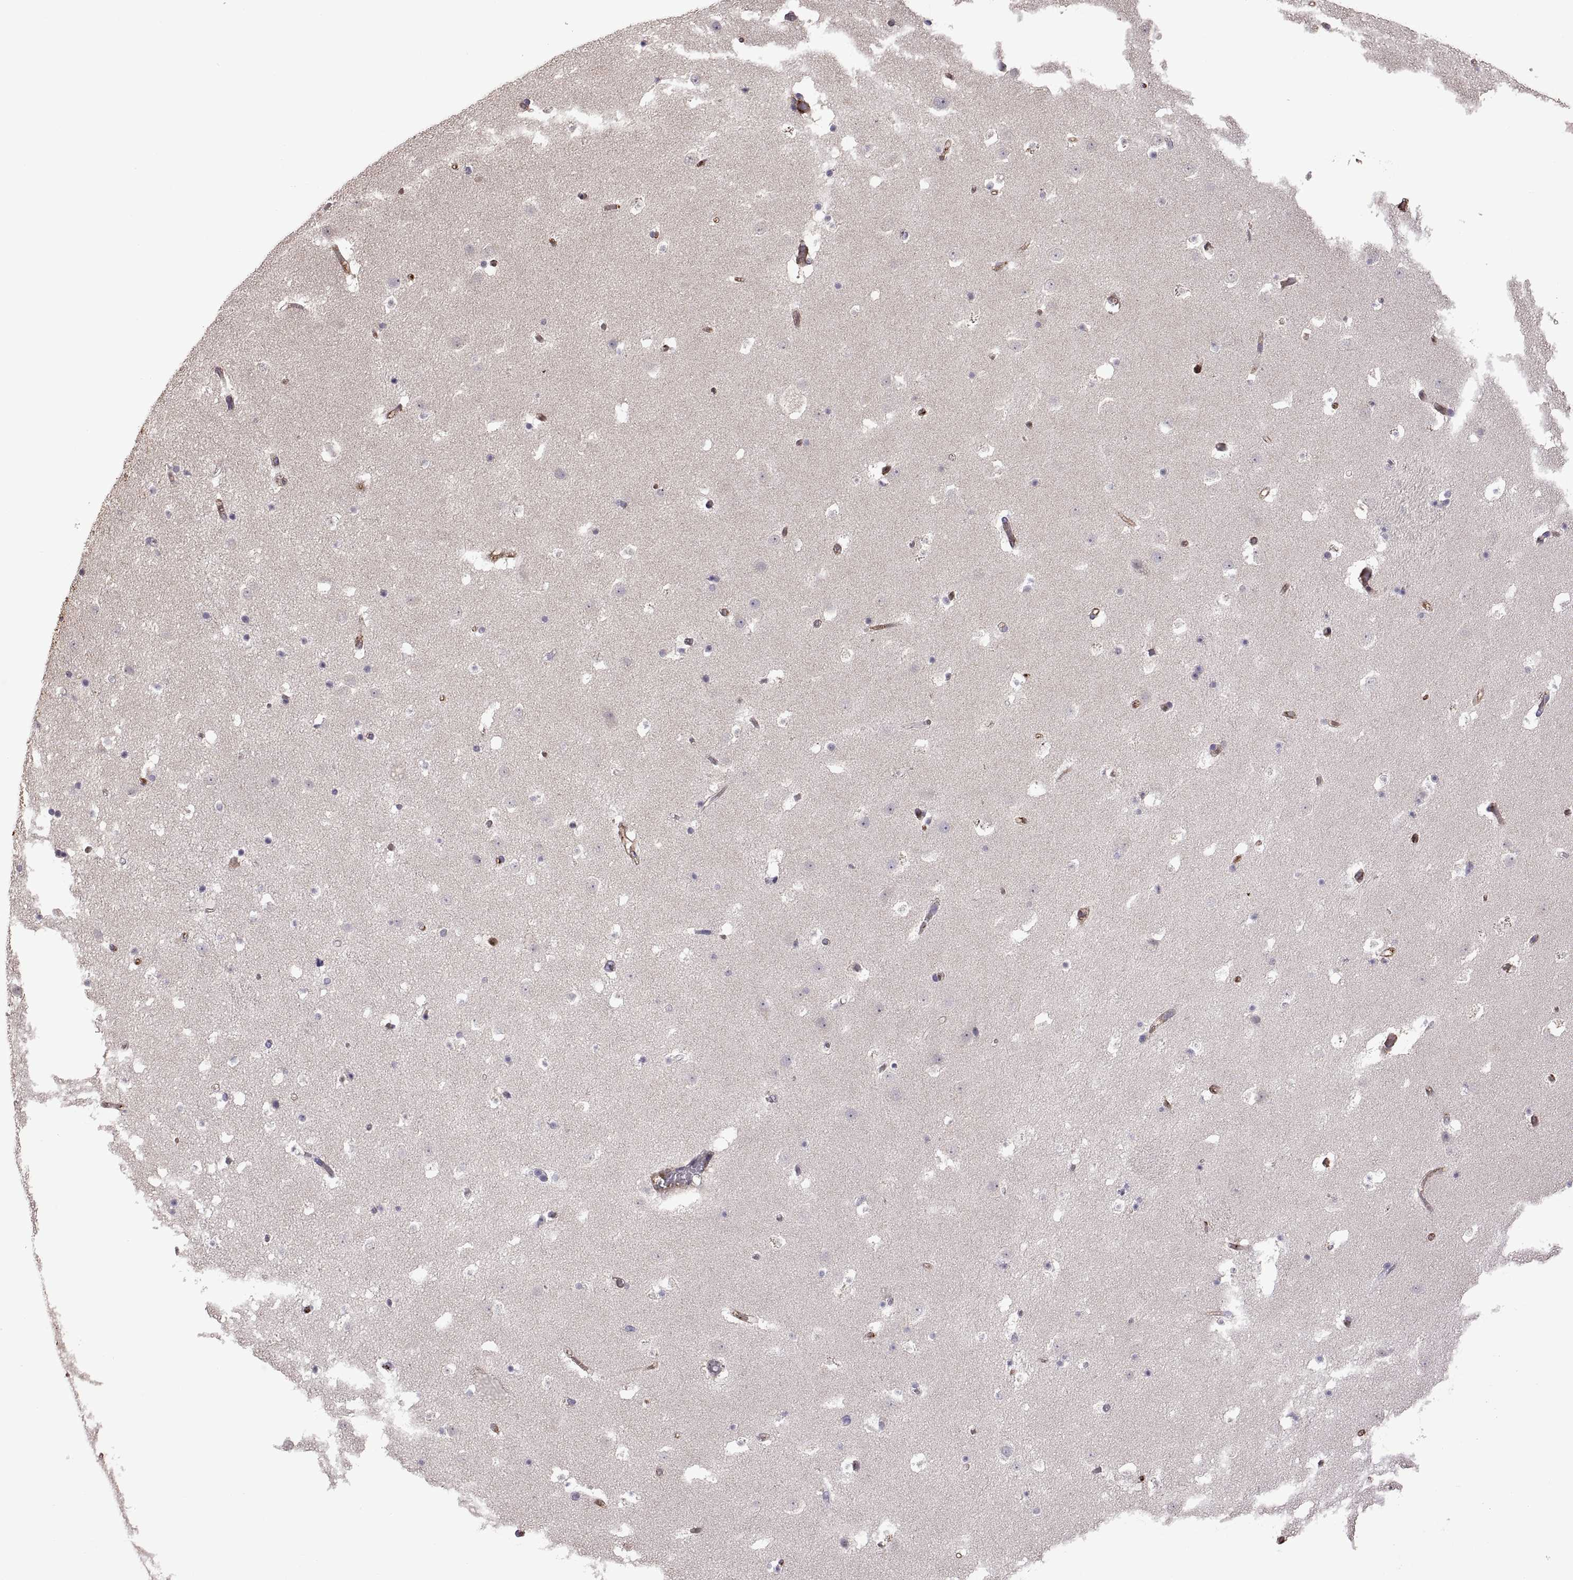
{"staining": {"intensity": "negative", "quantity": "none", "location": "none"}, "tissue": "caudate", "cell_type": "Glial cells", "image_type": "normal", "snomed": [{"axis": "morphology", "description": "Normal tissue, NOS"}, {"axis": "topography", "description": "Lateral ventricle wall"}], "caption": "Glial cells show no significant staining in normal caudate. (Immunohistochemistry, brightfield microscopy, high magnification).", "gene": "S100A10", "patient": {"sex": "female", "age": 42}}